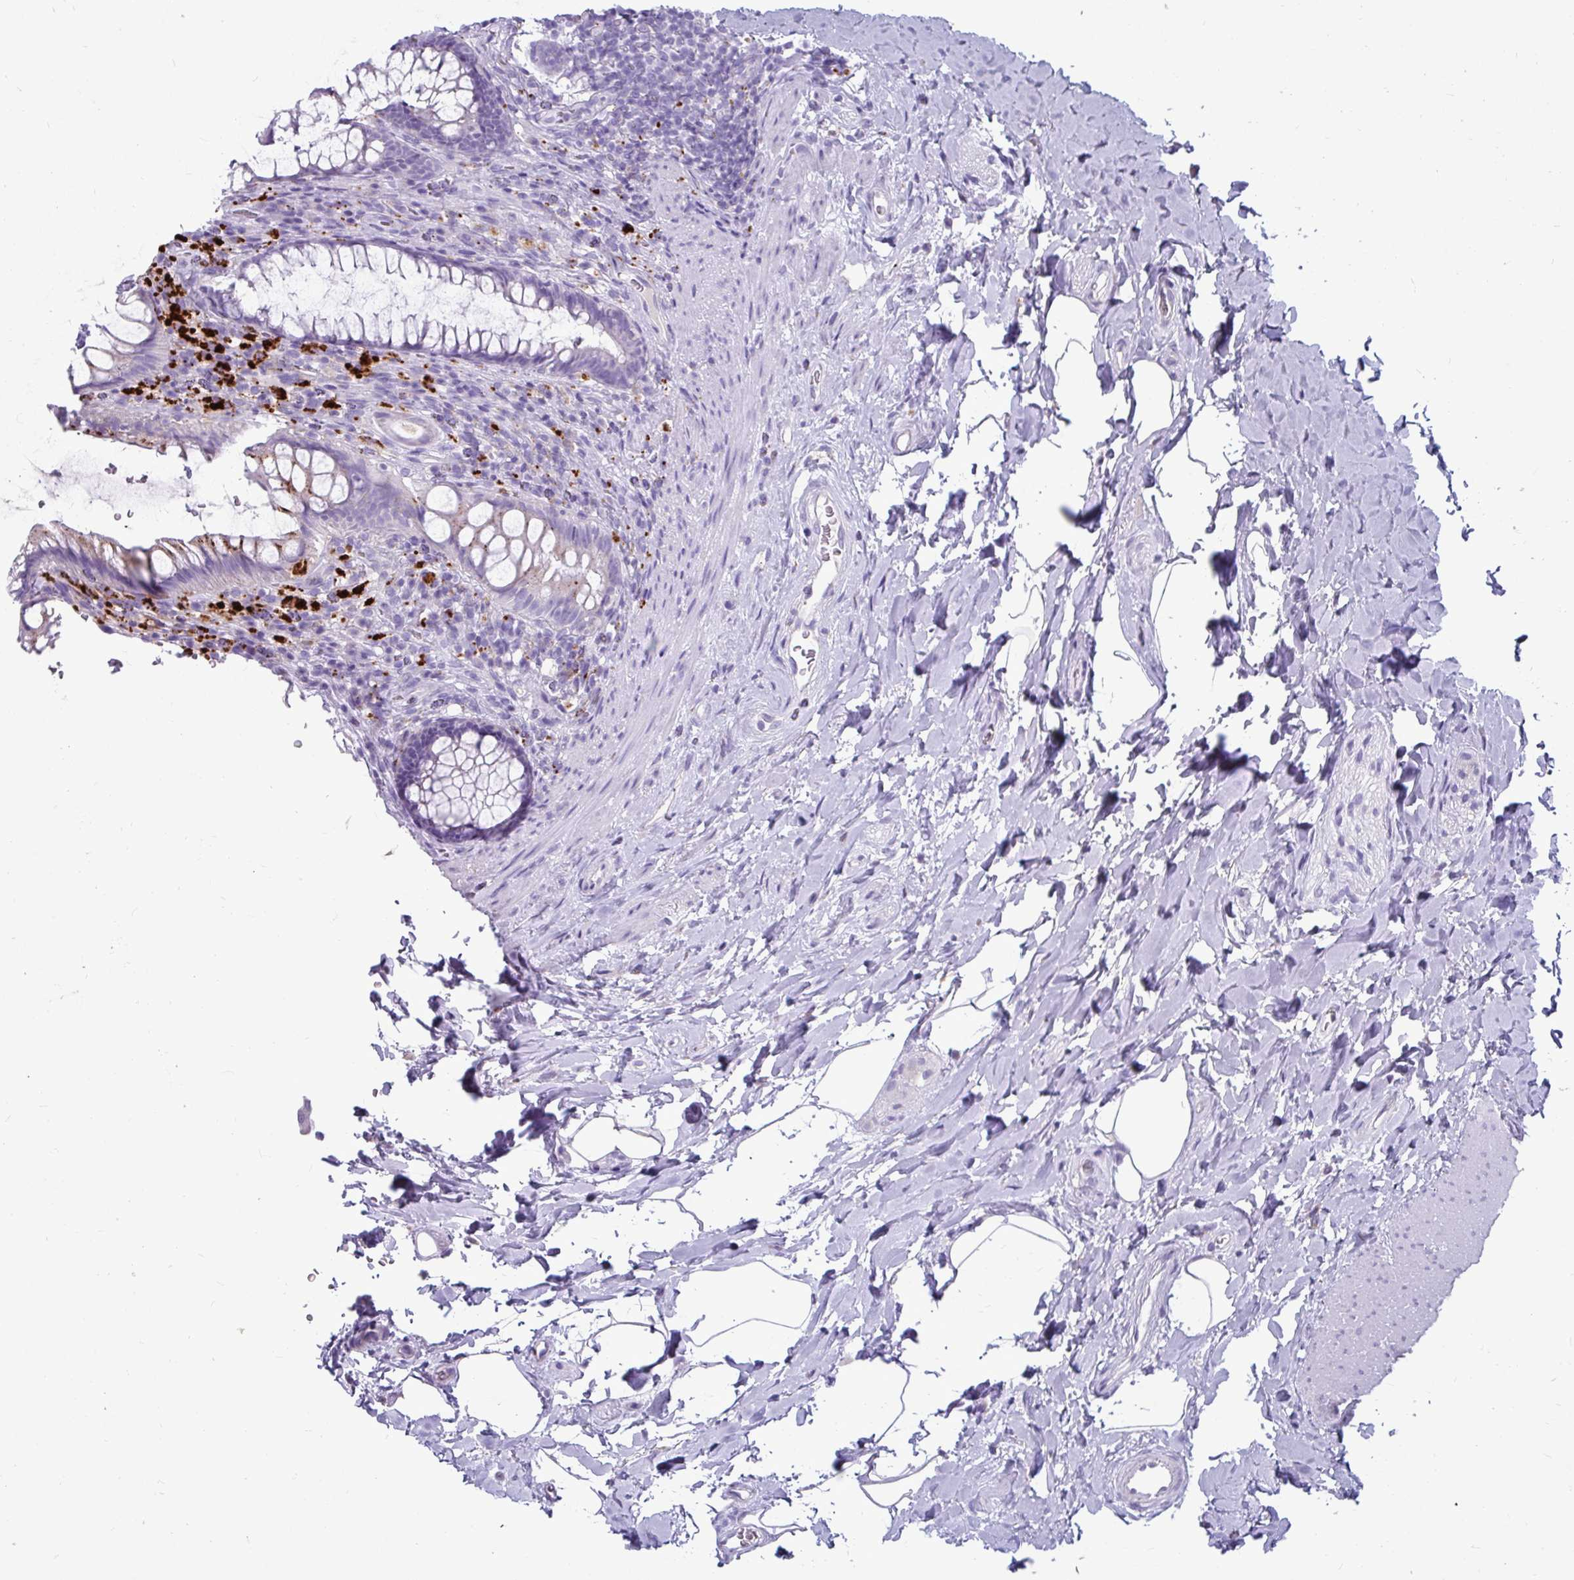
{"staining": {"intensity": "moderate", "quantity": "<25%", "location": "cytoplasmic/membranous"}, "tissue": "rectum", "cell_type": "Glandular cells", "image_type": "normal", "snomed": [{"axis": "morphology", "description": "Normal tissue, NOS"}, {"axis": "topography", "description": "Rectum"}], "caption": "Approximately <25% of glandular cells in unremarkable rectum exhibit moderate cytoplasmic/membranous protein expression as visualized by brown immunohistochemical staining.", "gene": "CTSZ", "patient": {"sex": "male", "age": 53}}